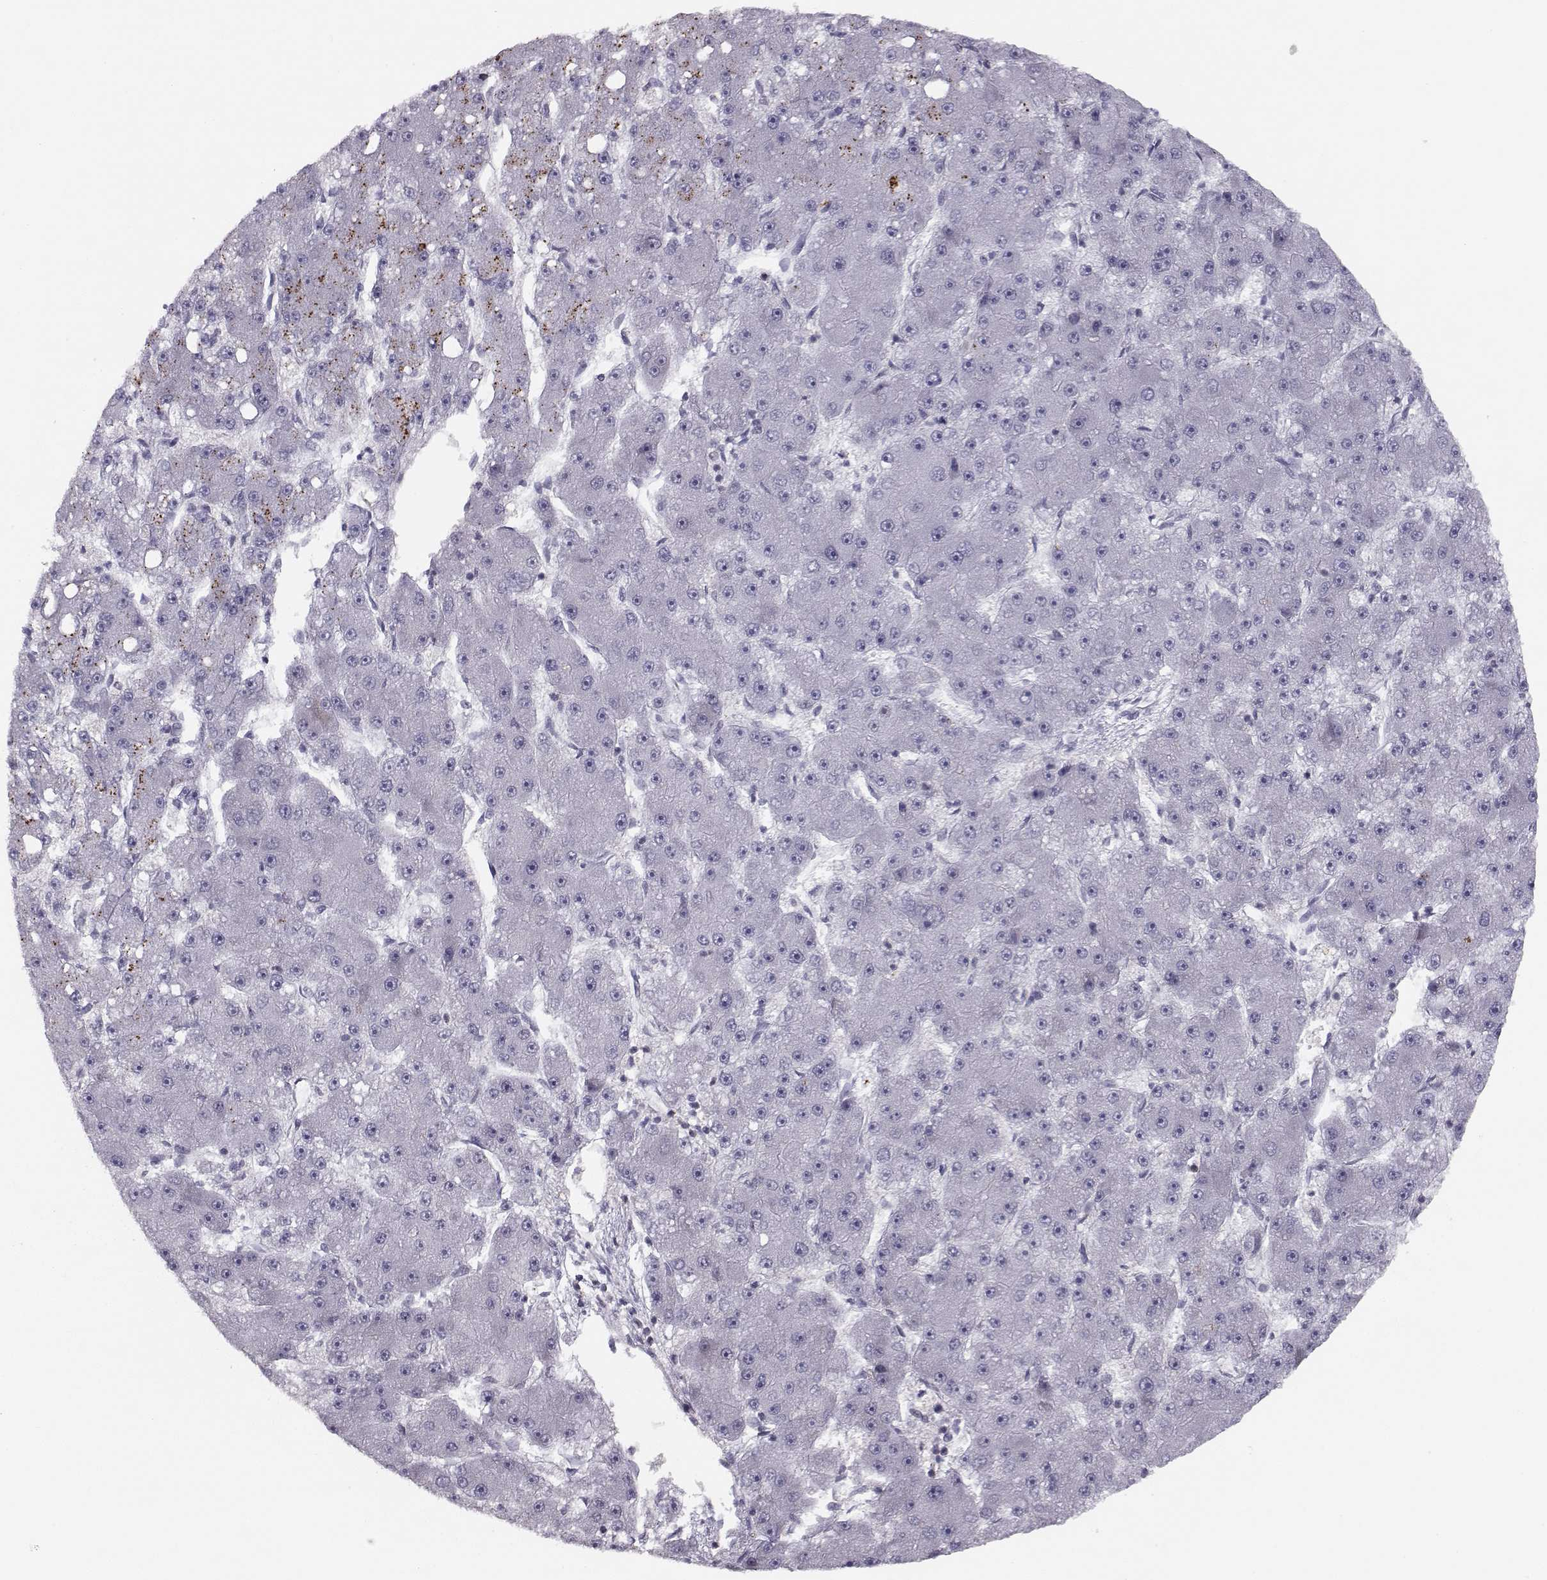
{"staining": {"intensity": "negative", "quantity": "none", "location": "none"}, "tissue": "liver cancer", "cell_type": "Tumor cells", "image_type": "cancer", "snomed": [{"axis": "morphology", "description": "Carcinoma, Hepatocellular, NOS"}, {"axis": "topography", "description": "Liver"}], "caption": "IHC histopathology image of human hepatocellular carcinoma (liver) stained for a protein (brown), which shows no positivity in tumor cells.", "gene": "KIF13B", "patient": {"sex": "male", "age": 67}}